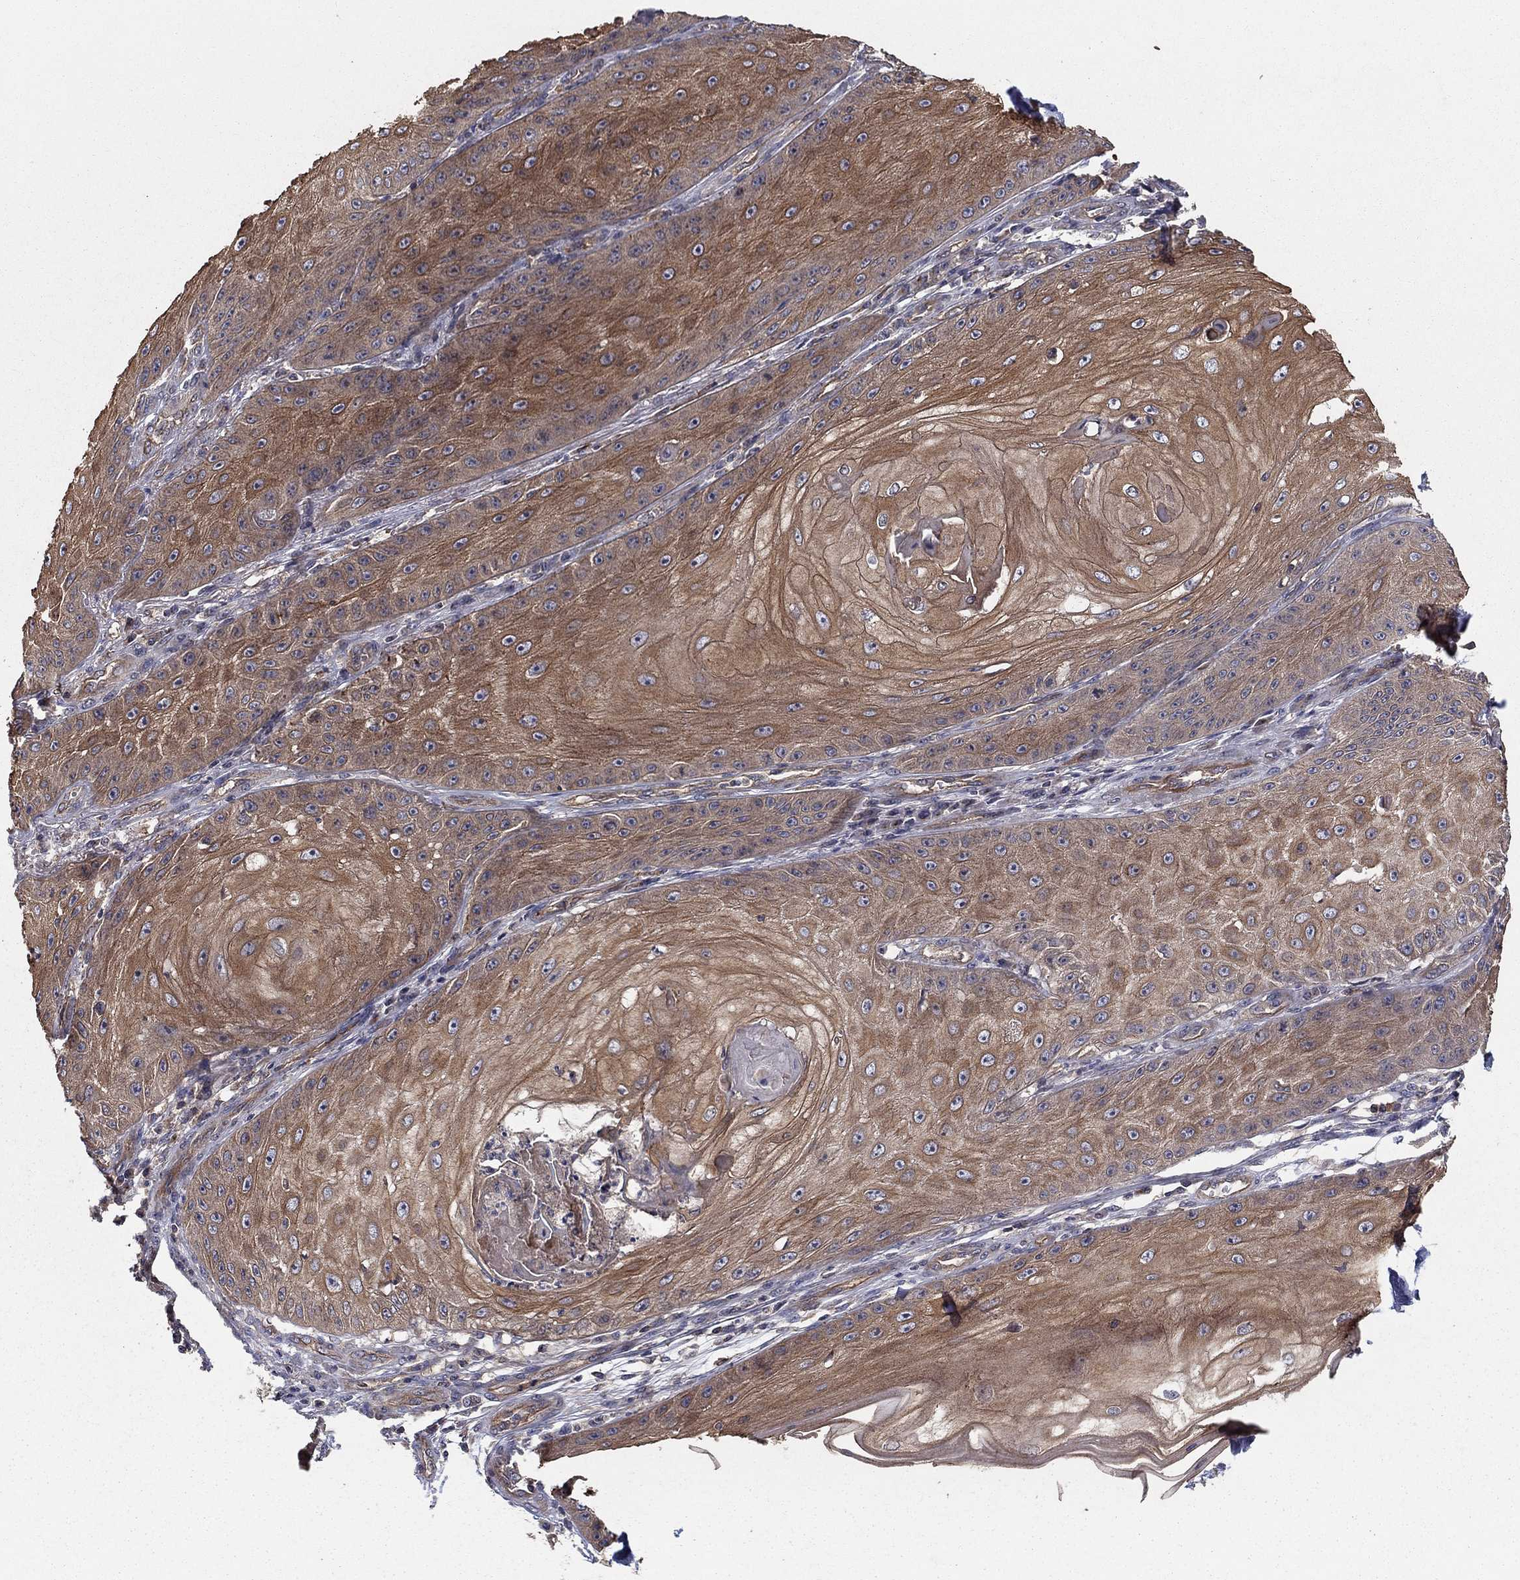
{"staining": {"intensity": "moderate", "quantity": ">75%", "location": "cytoplasmic/membranous"}, "tissue": "skin cancer", "cell_type": "Tumor cells", "image_type": "cancer", "snomed": [{"axis": "morphology", "description": "Squamous cell carcinoma, NOS"}, {"axis": "topography", "description": "Skin"}], "caption": "Human skin cancer stained with a protein marker displays moderate staining in tumor cells.", "gene": "BMERB1", "patient": {"sex": "male", "age": 70}}